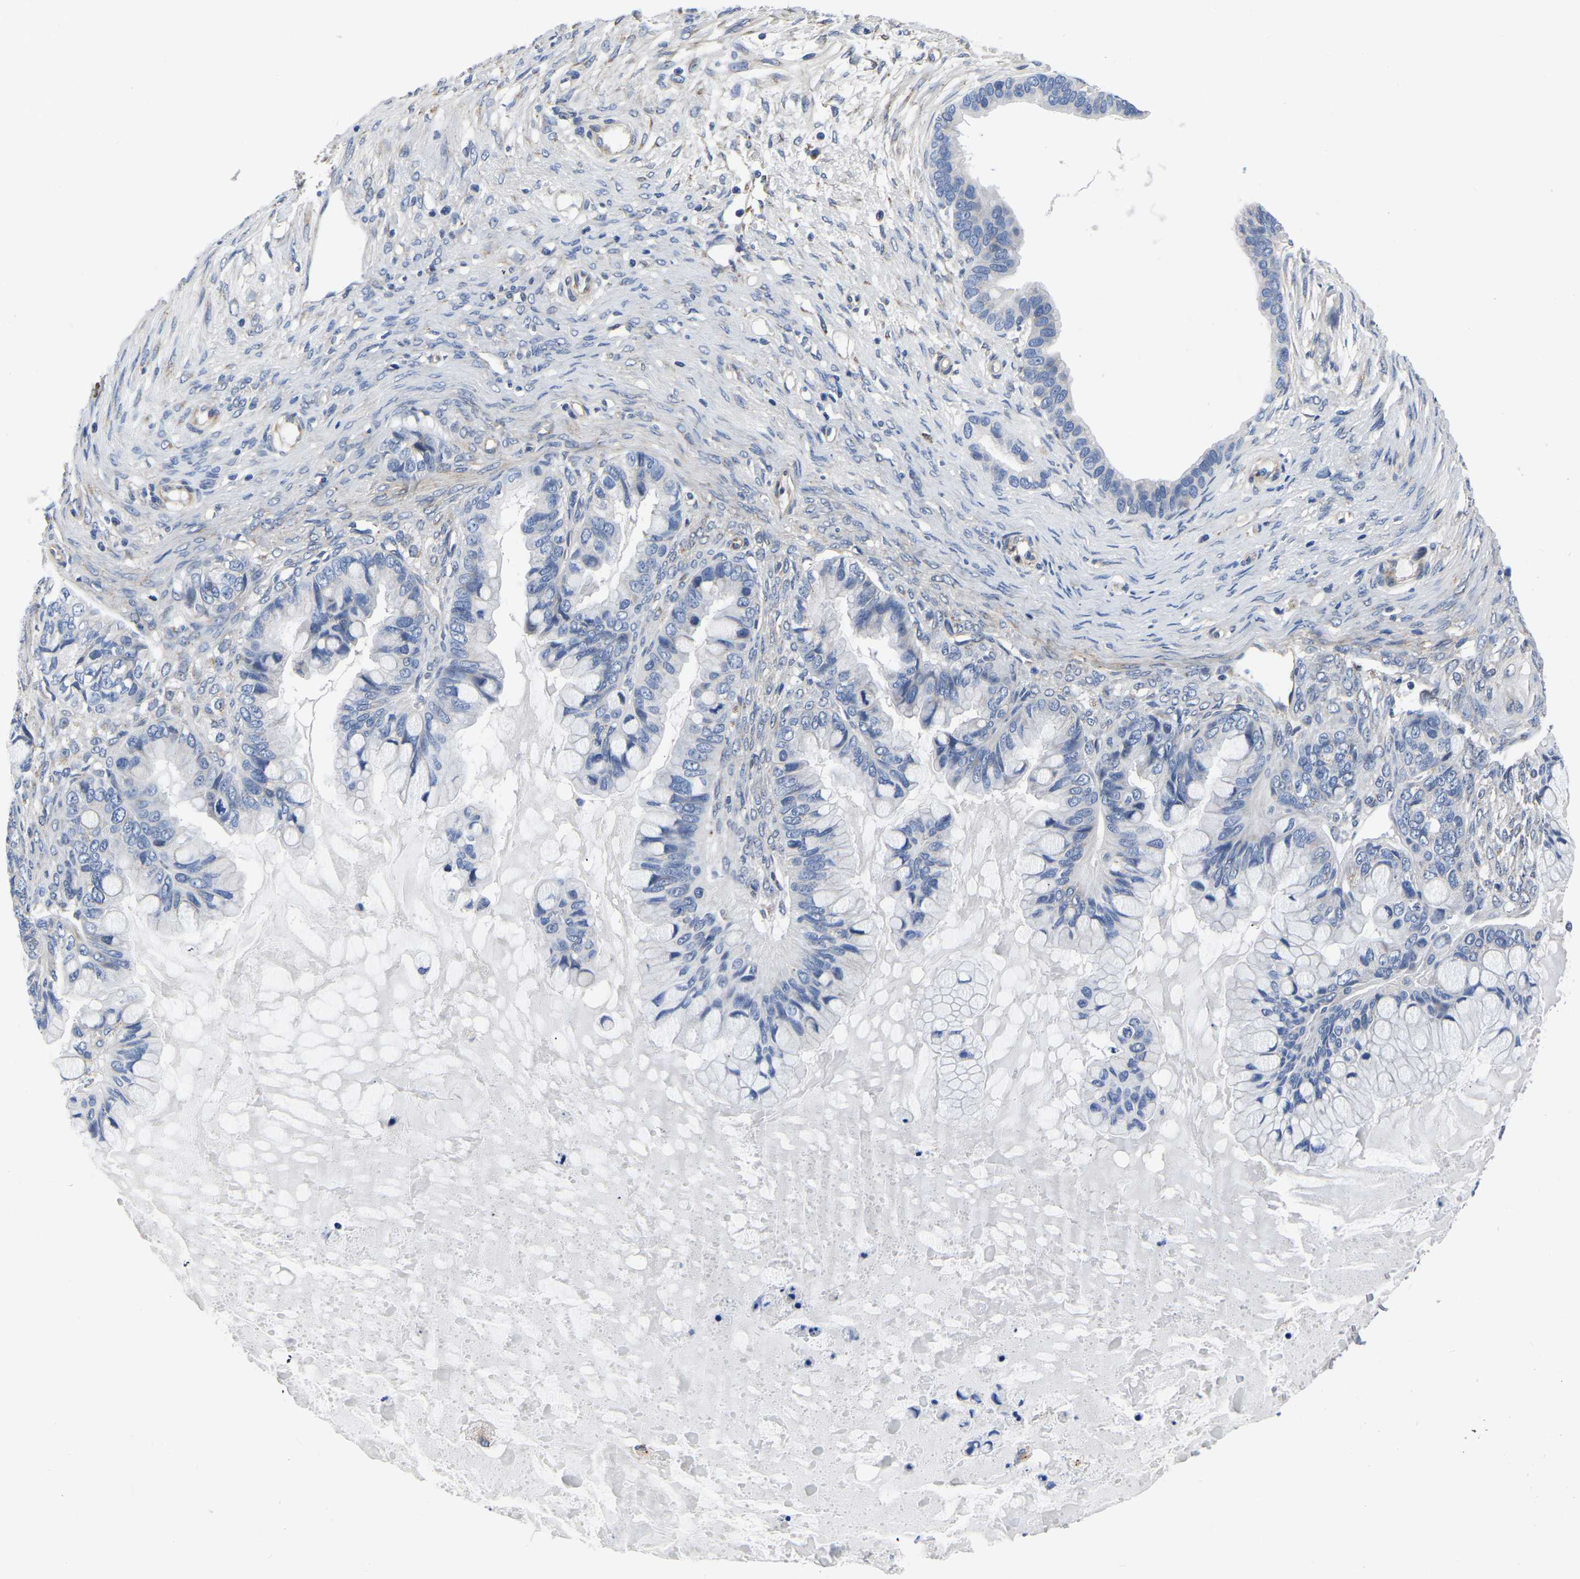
{"staining": {"intensity": "negative", "quantity": "none", "location": "none"}, "tissue": "ovarian cancer", "cell_type": "Tumor cells", "image_type": "cancer", "snomed": [{"axis": "morphology", "description": "Cystadenocarcinoma, mucinous, NOS"}, {"axis": "topography", "description": "Ovary"}], "caption": "This is an immunohistochemistry image of ovarian mucinous cystadenocarcinoma. There is no positivity in tumor cells.", "gene": "PDLIM7", "patient": {"sex": "female", "age": 80}}